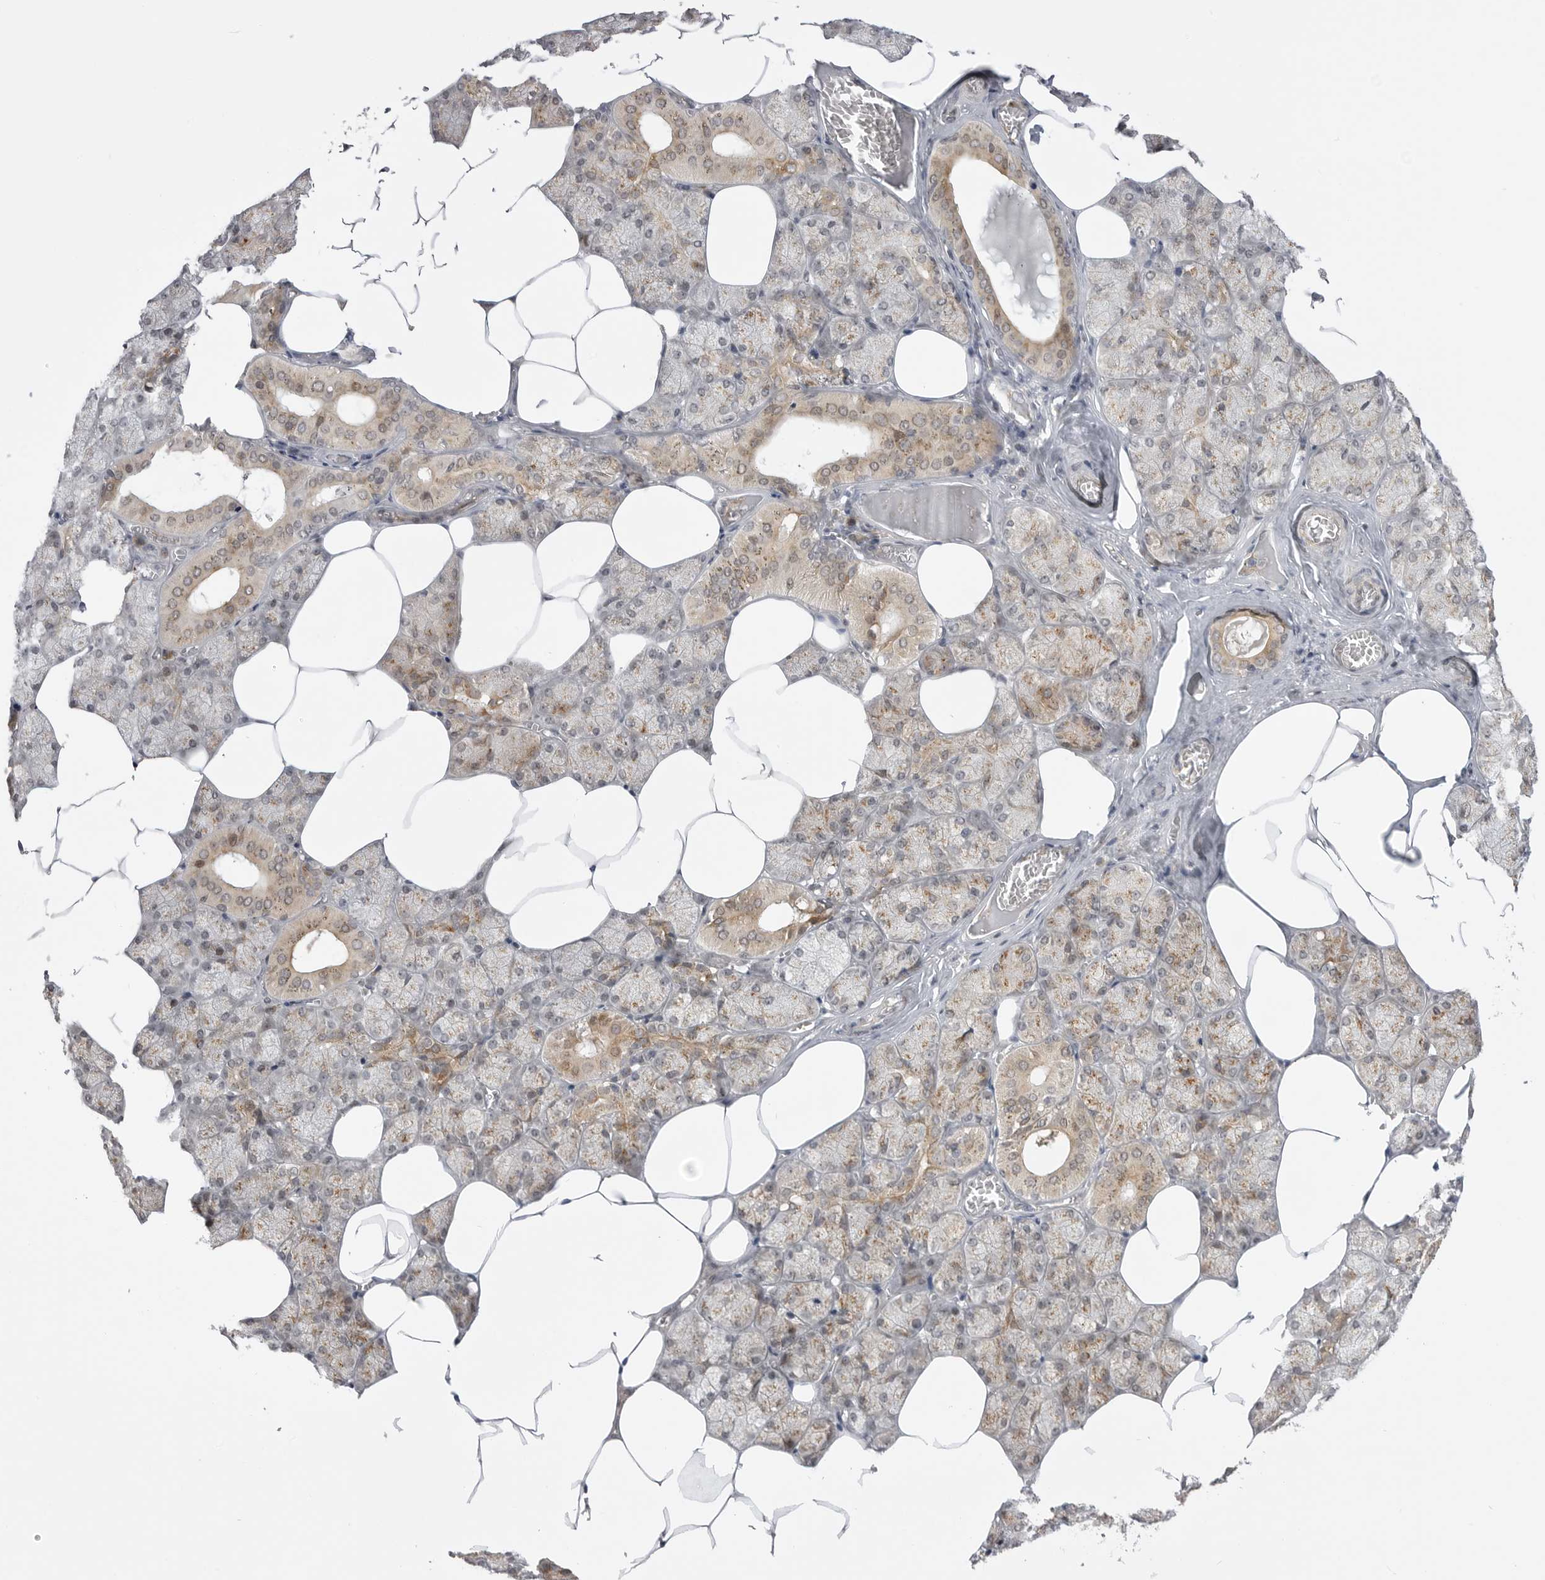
{"staining": {"intensity": "moderate", "quantity": ">75%", "location": "cytoplasmic/membranous,nuclear"}, "tissue": "salivary gland", "cell_type": "Glandular cells", "image_type": "normal", "snomed": [{"axis": "morphology", "description": "Normal tissue, NOS"}, {"axis": "topography", "description": "Salivary gland"}], "caption": "A medium amount of moderate cytoplasmic/membranous,nuclear expression is present in about >75% of glandular cells in unremarkable salivary gland.", "gene": "GGT6", "patient": {"sex": "male", "age": 62}}